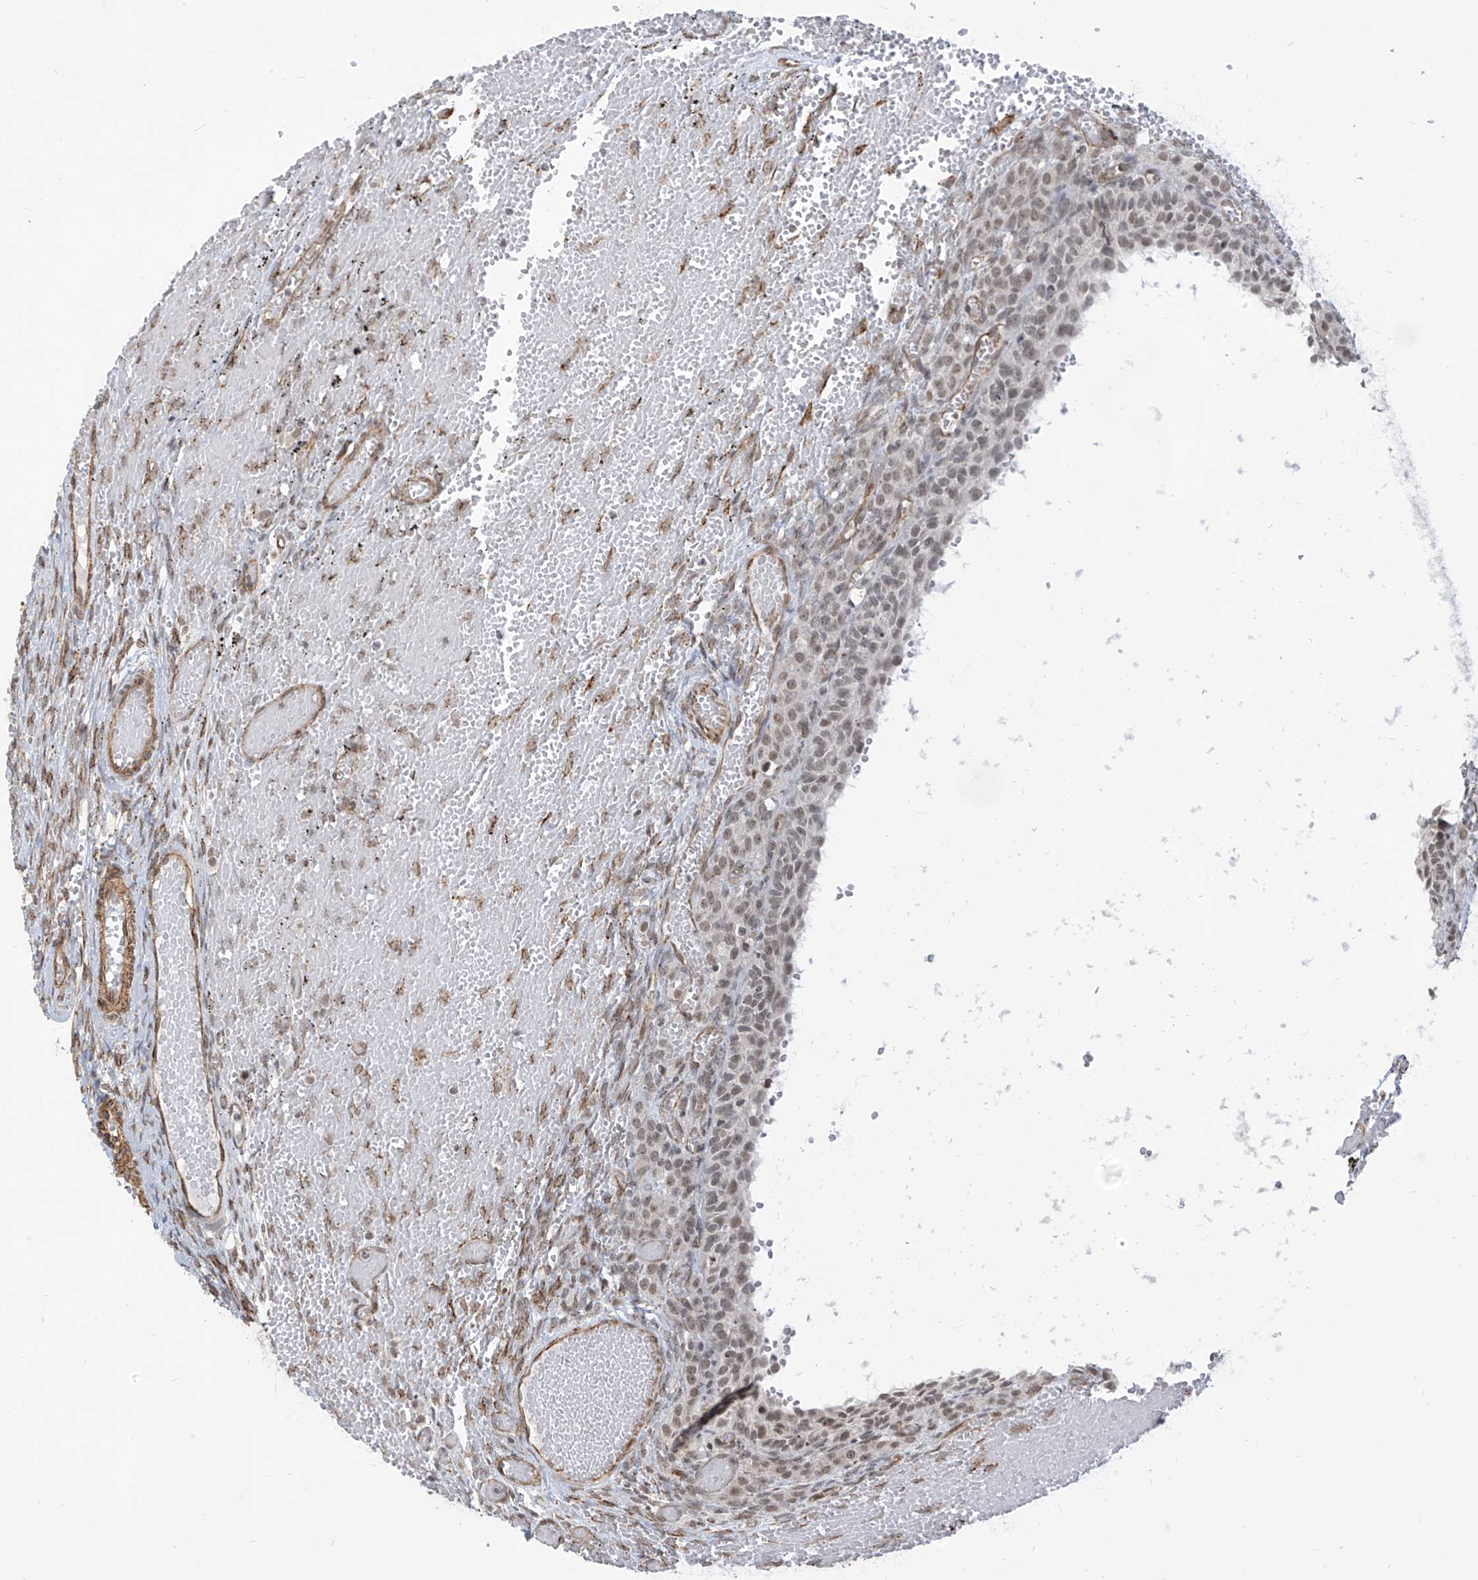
{"staining": {"intensity": "negative", "quantity": "none", "location": "none"}, "tissue": "ovary", "cell_type": "Ovarian stroma cells", "image_type": "normal", "snomed": [{"axis": "morphology", "description": "Adenocarcinoma, NOS"}, {"axis": "topography", "description": "Endometrium"}], "caption": "Ovarian stroma cells show no significant expression in normal ovary. (DAB (3,3'-diaminobenzidine) IHC, high magnification).", "gene": "METAP1D", "patient": {"sex": "female", "age": 32}}